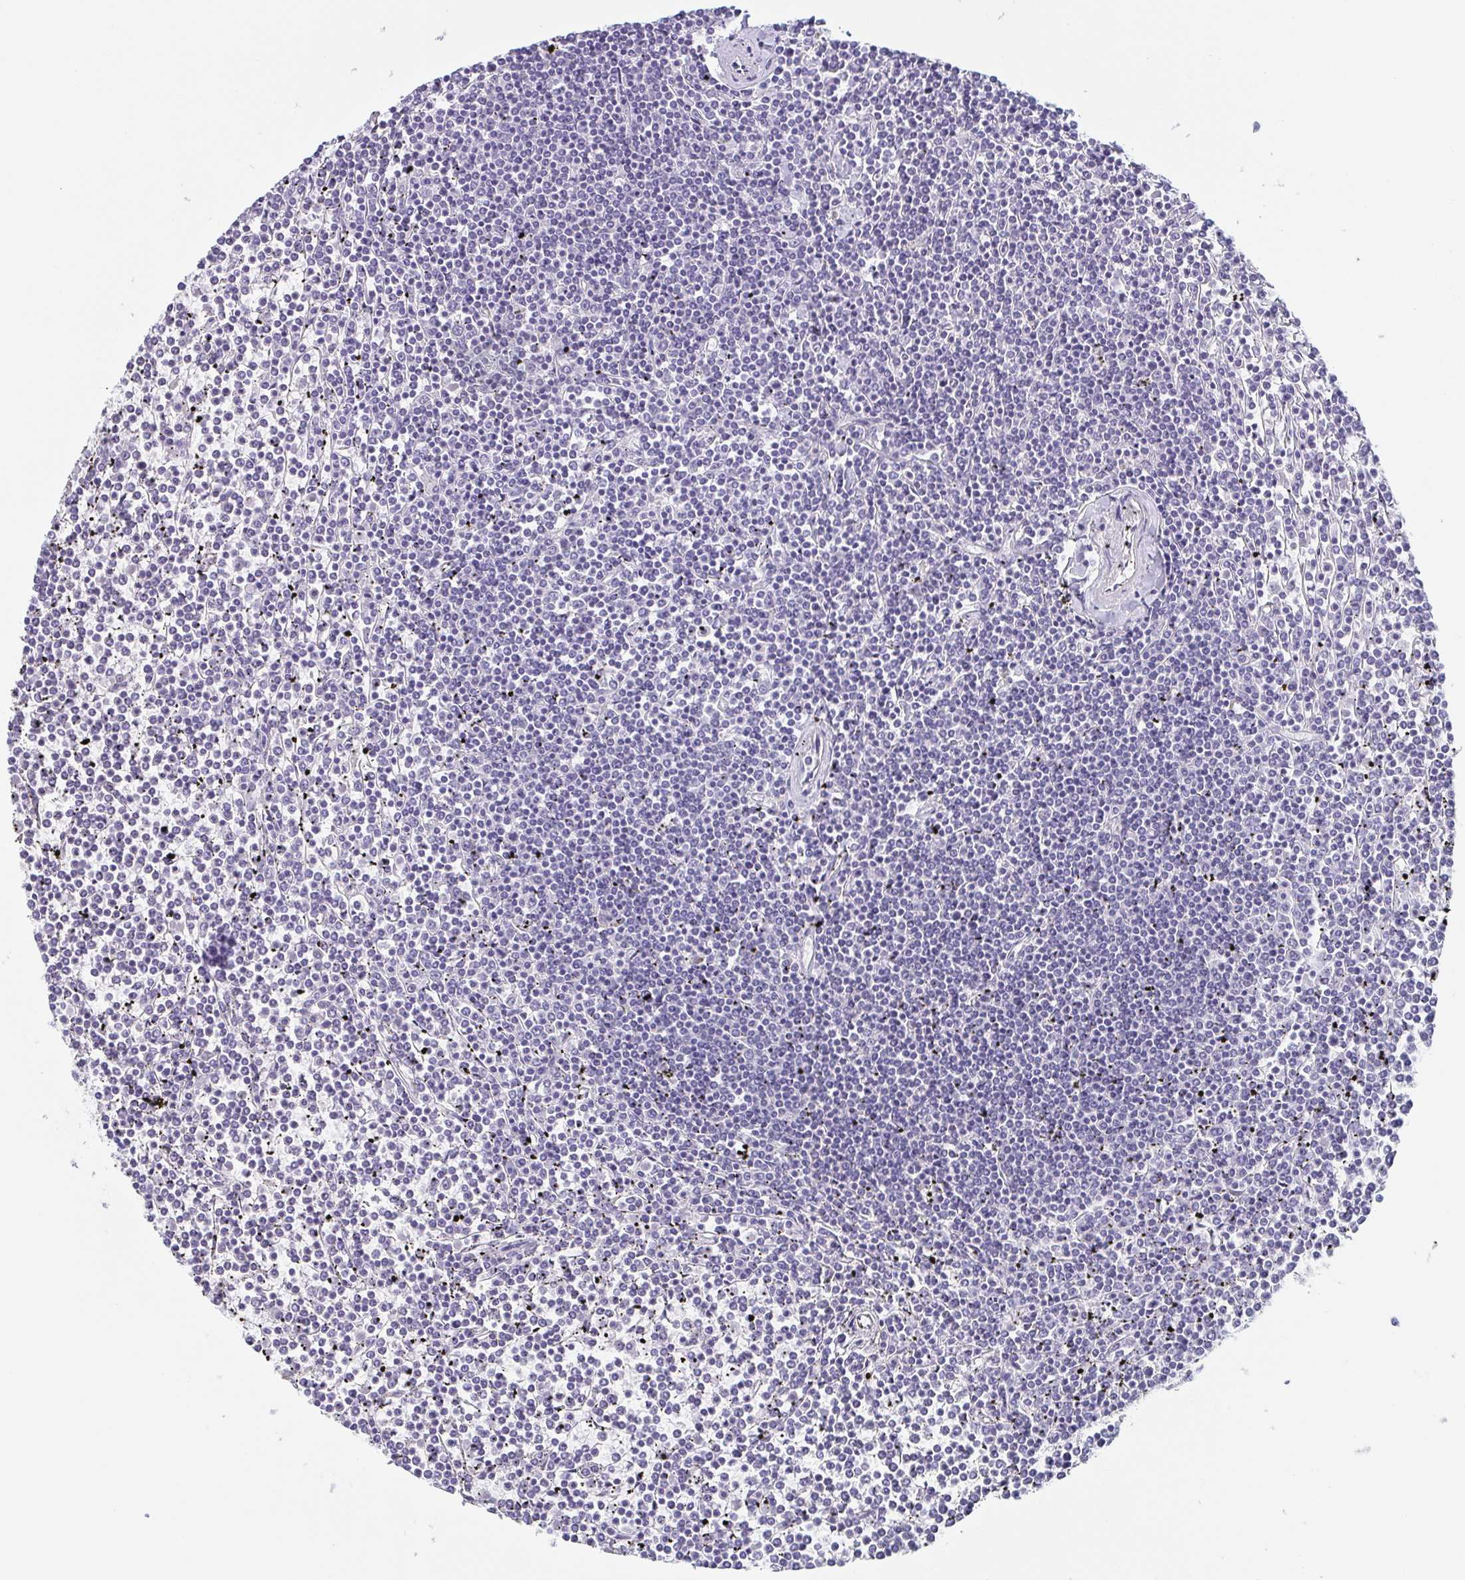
{"staining": {"intensity": "negative", "quantity": "none", "location": "none"}, "tissue": "lymphoma", "cell_type": "Tumor cells", "image_type": "cancer", "snomed": [{"axis": "morphology", "description": "Malignant lymphoma, non-Hodgkin's type, Low grade"}, {"axis": "topography", "description": "Spleen"}], "caption": "IHC image of neoplastic tissue: lymphoma stained with DAB exhibits no significant protein staining in tumor cells. Brightfield microscopy of IHC stained with DAB (3,3'-diaminobenzidine) (brown) and hematoxylin (blue), captured at high magnification.", "gene": "TAGLN3", "patient": {"sex": "female", "age": 19}}